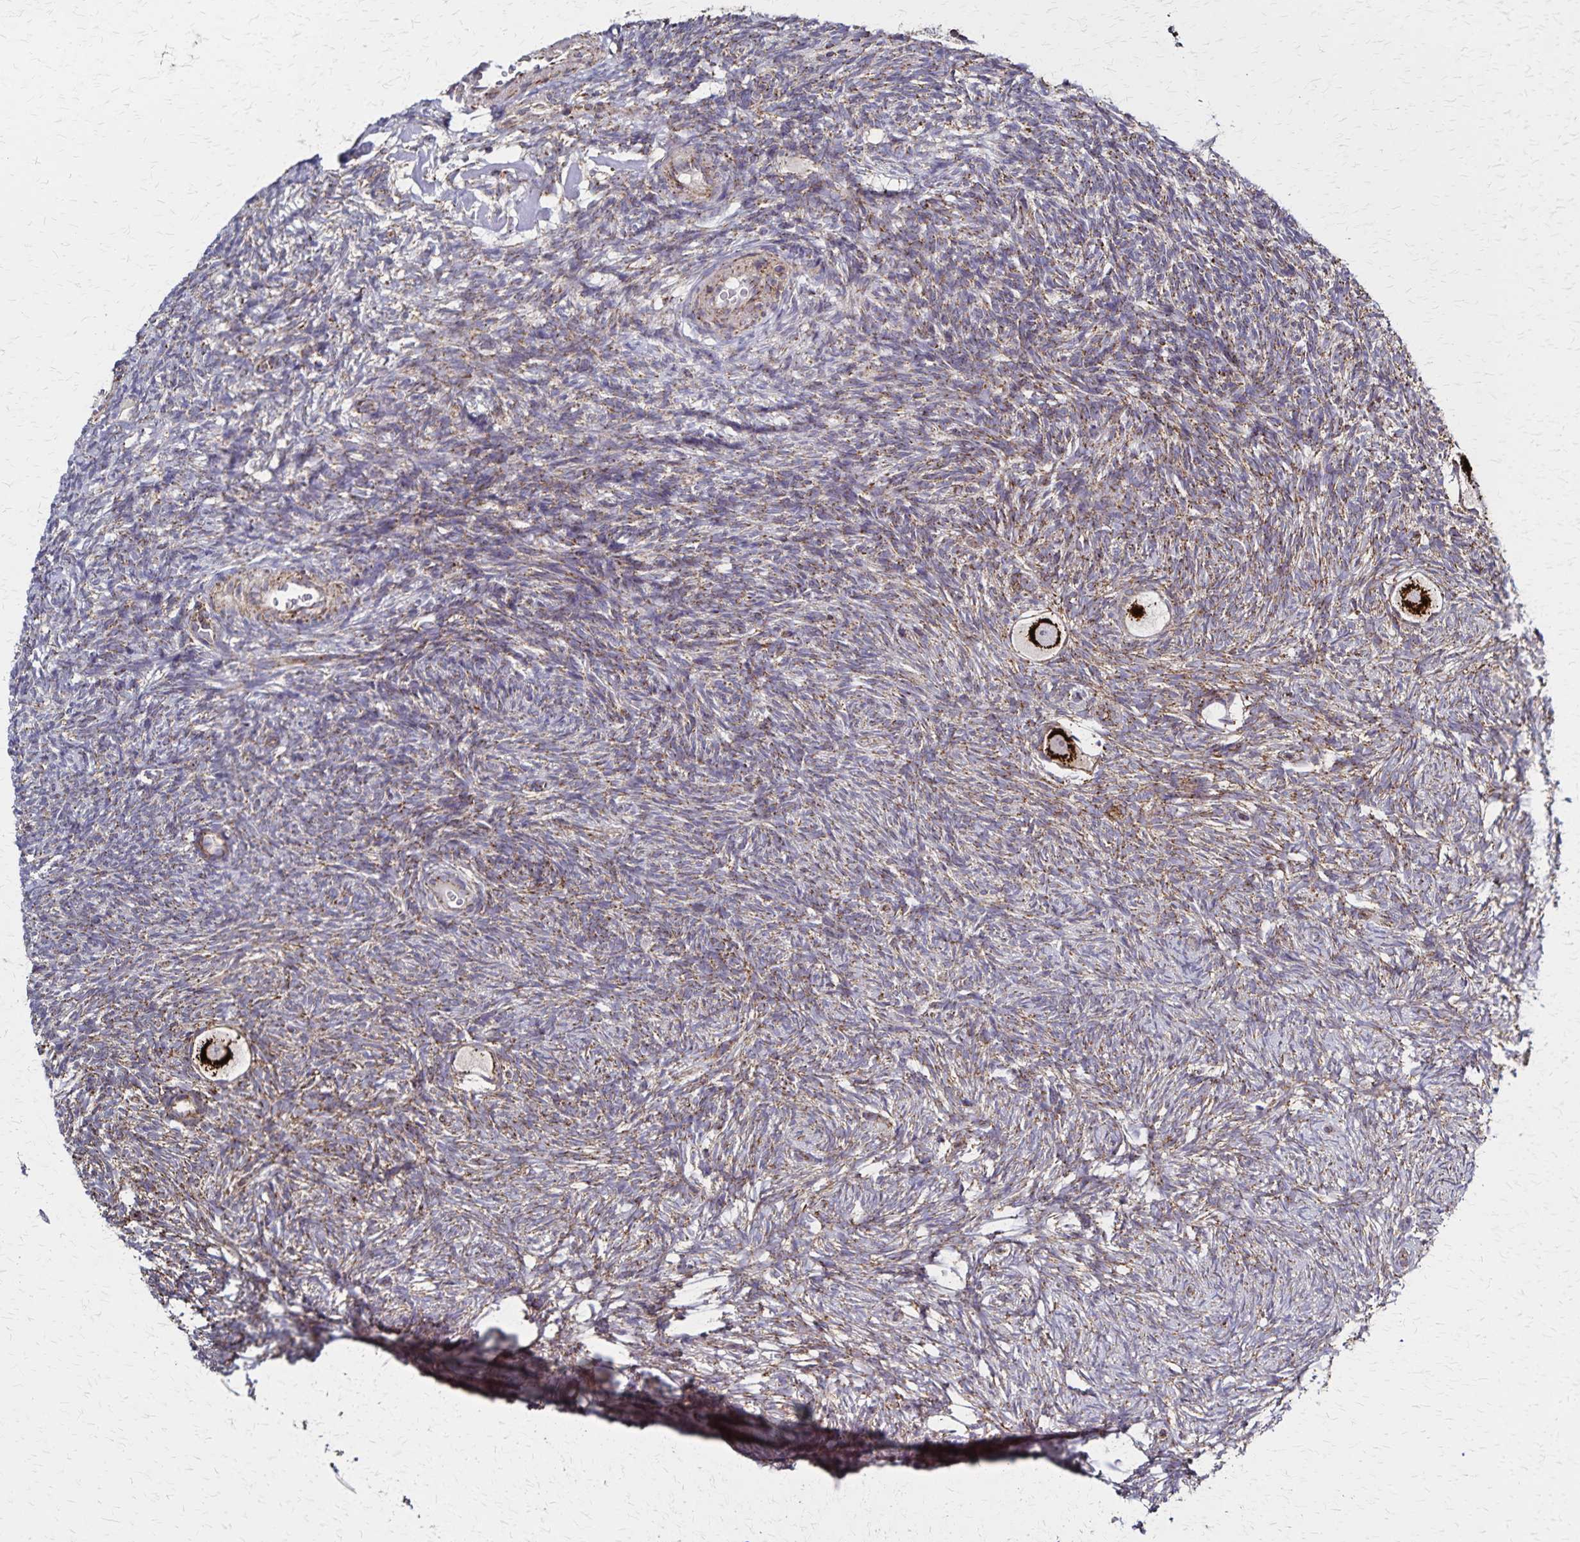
{"staining": {"intensity": "strong", "quantity": ">75%", "location": "cytoplasmic/membranous"}, "tissue": "ovary", "cell_type": "Follicle cells", "image_type": "normal", "snomed": [{"axis": "morphology", "description": "Normal tissue, NOS"}, {"axis": "topography", "description": "Ovary"}], "caption": "Protein staining by immunohistochemistry (IHC) reveals strong cytoplasmic/membranous staining in approximately >75% of follicle cells in benign ovary.", "gene": "NFS1", "patient": {"sex": "female", "age": 34}}